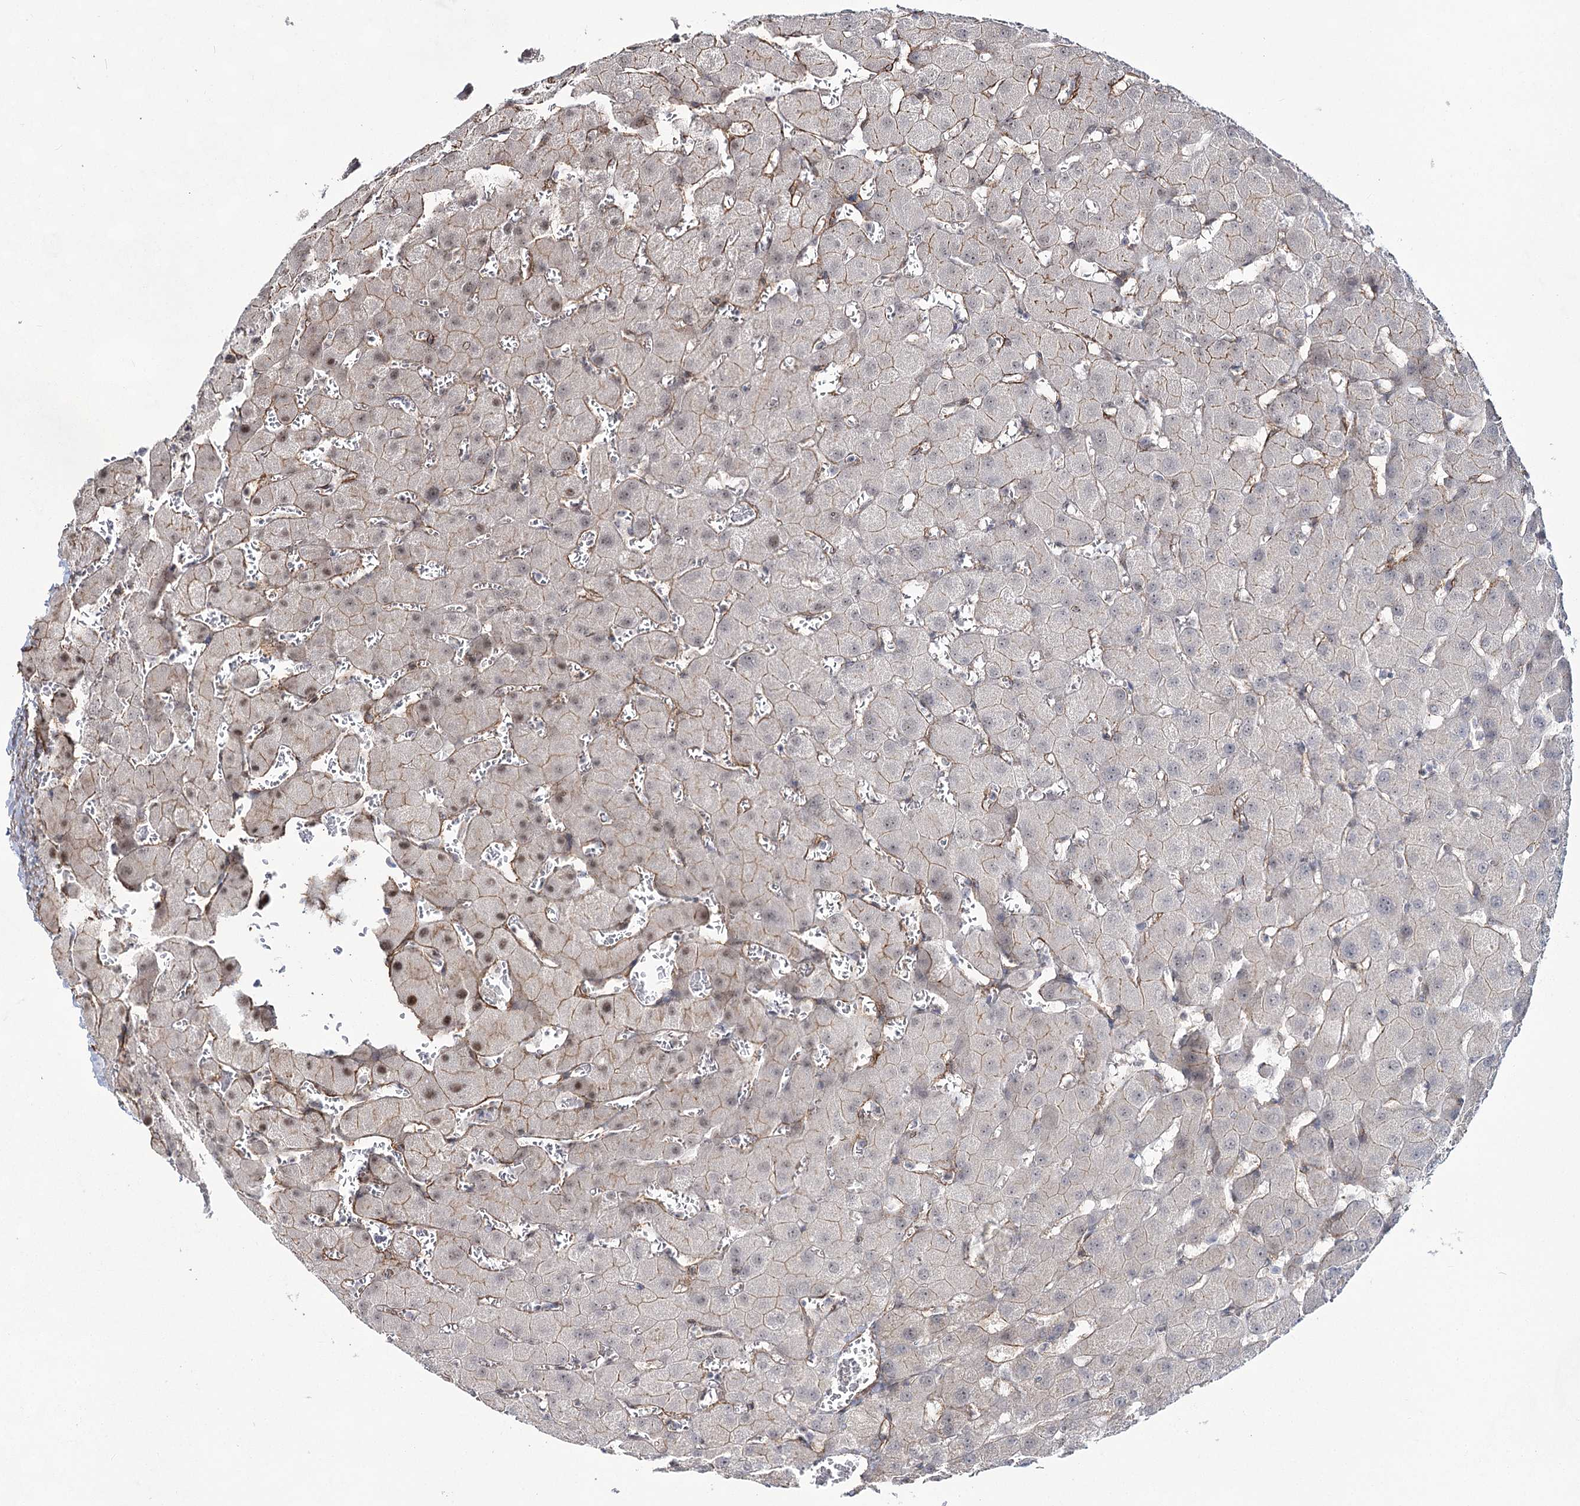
{"staining": {"intensity": "negative", "quantity": "none", "location": "none"}, "tissue": "liver", "cell_type": "Cholangiocytes", "image_type": "normal", "snomed": [{"axis": "morphology", "description": "Normal tissue, NOS"}, {"axis": "topography", "description": "Liver"}], "caption": "Immunohistochemistry (IHC) histopathology image of benign liver: human liver stained with DAB (3,3'-diaminobenzidine) demonstrates no significant protein expression in cholangiocytes. (DAB IHC, high magnification).", "gene": "CWF19L1", "patient": {"sex": "female", "age": 63}}